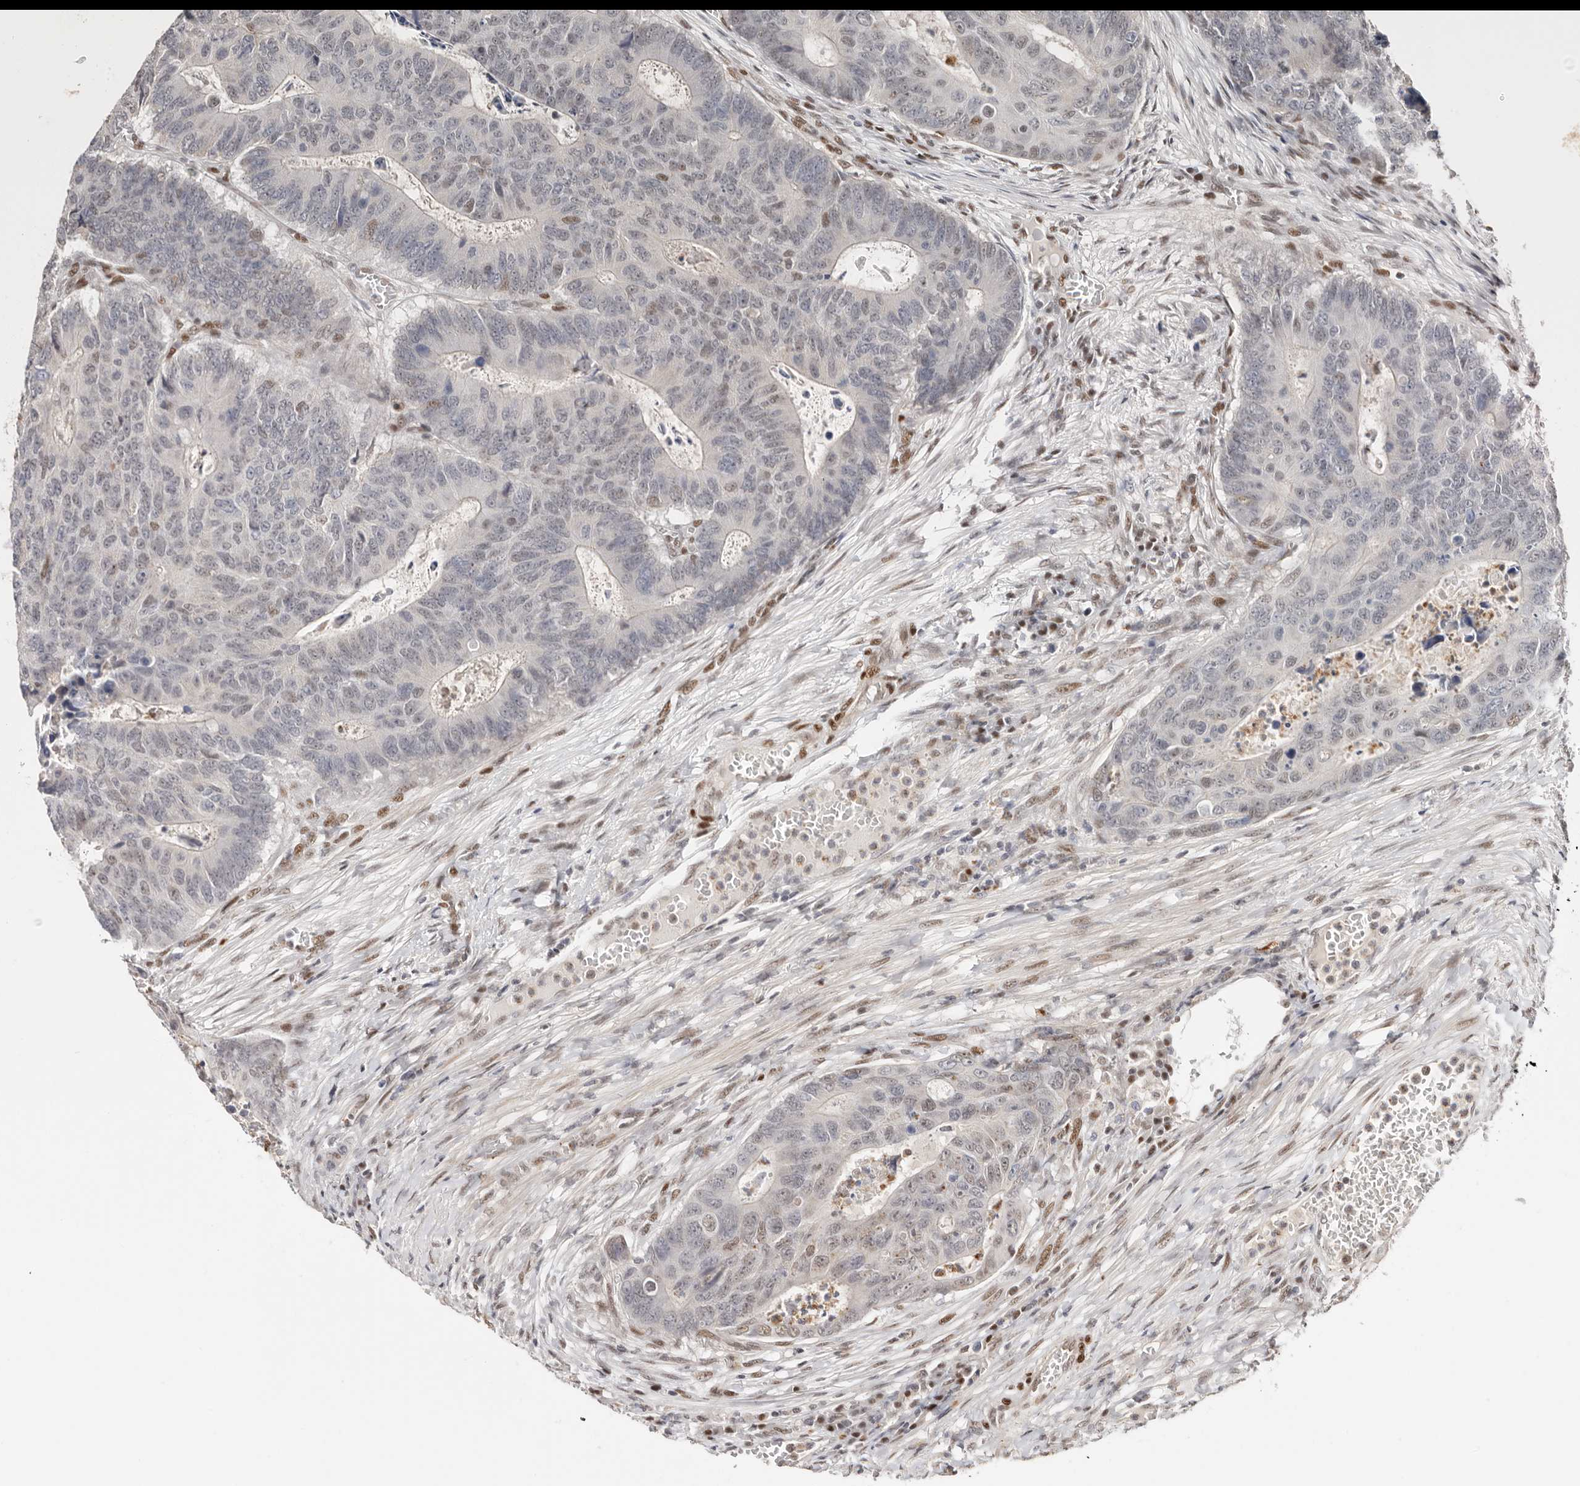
{"staining": {"intensity": "weak", "quantity": "<25%", "location": "nuclear"}, "tissue": "colorectal cancer", "cell_type": "Tumor cells", "image_type": "cancer", "snomed": [{"axis": "morphology", "description": "Adenocarcinoma, NOS"}, {"axis": "topography", "description": "Colon"}], "caption": "Image shows no significant protein positivity in tumor cells of colorectal cancer (adenocarcinoma). (Brightfield microscopy of DAB immunohistochemistry (IHC) at high magnification).", "gene": "SMAD7", "patient": {"sex": "male", "age": 87}}